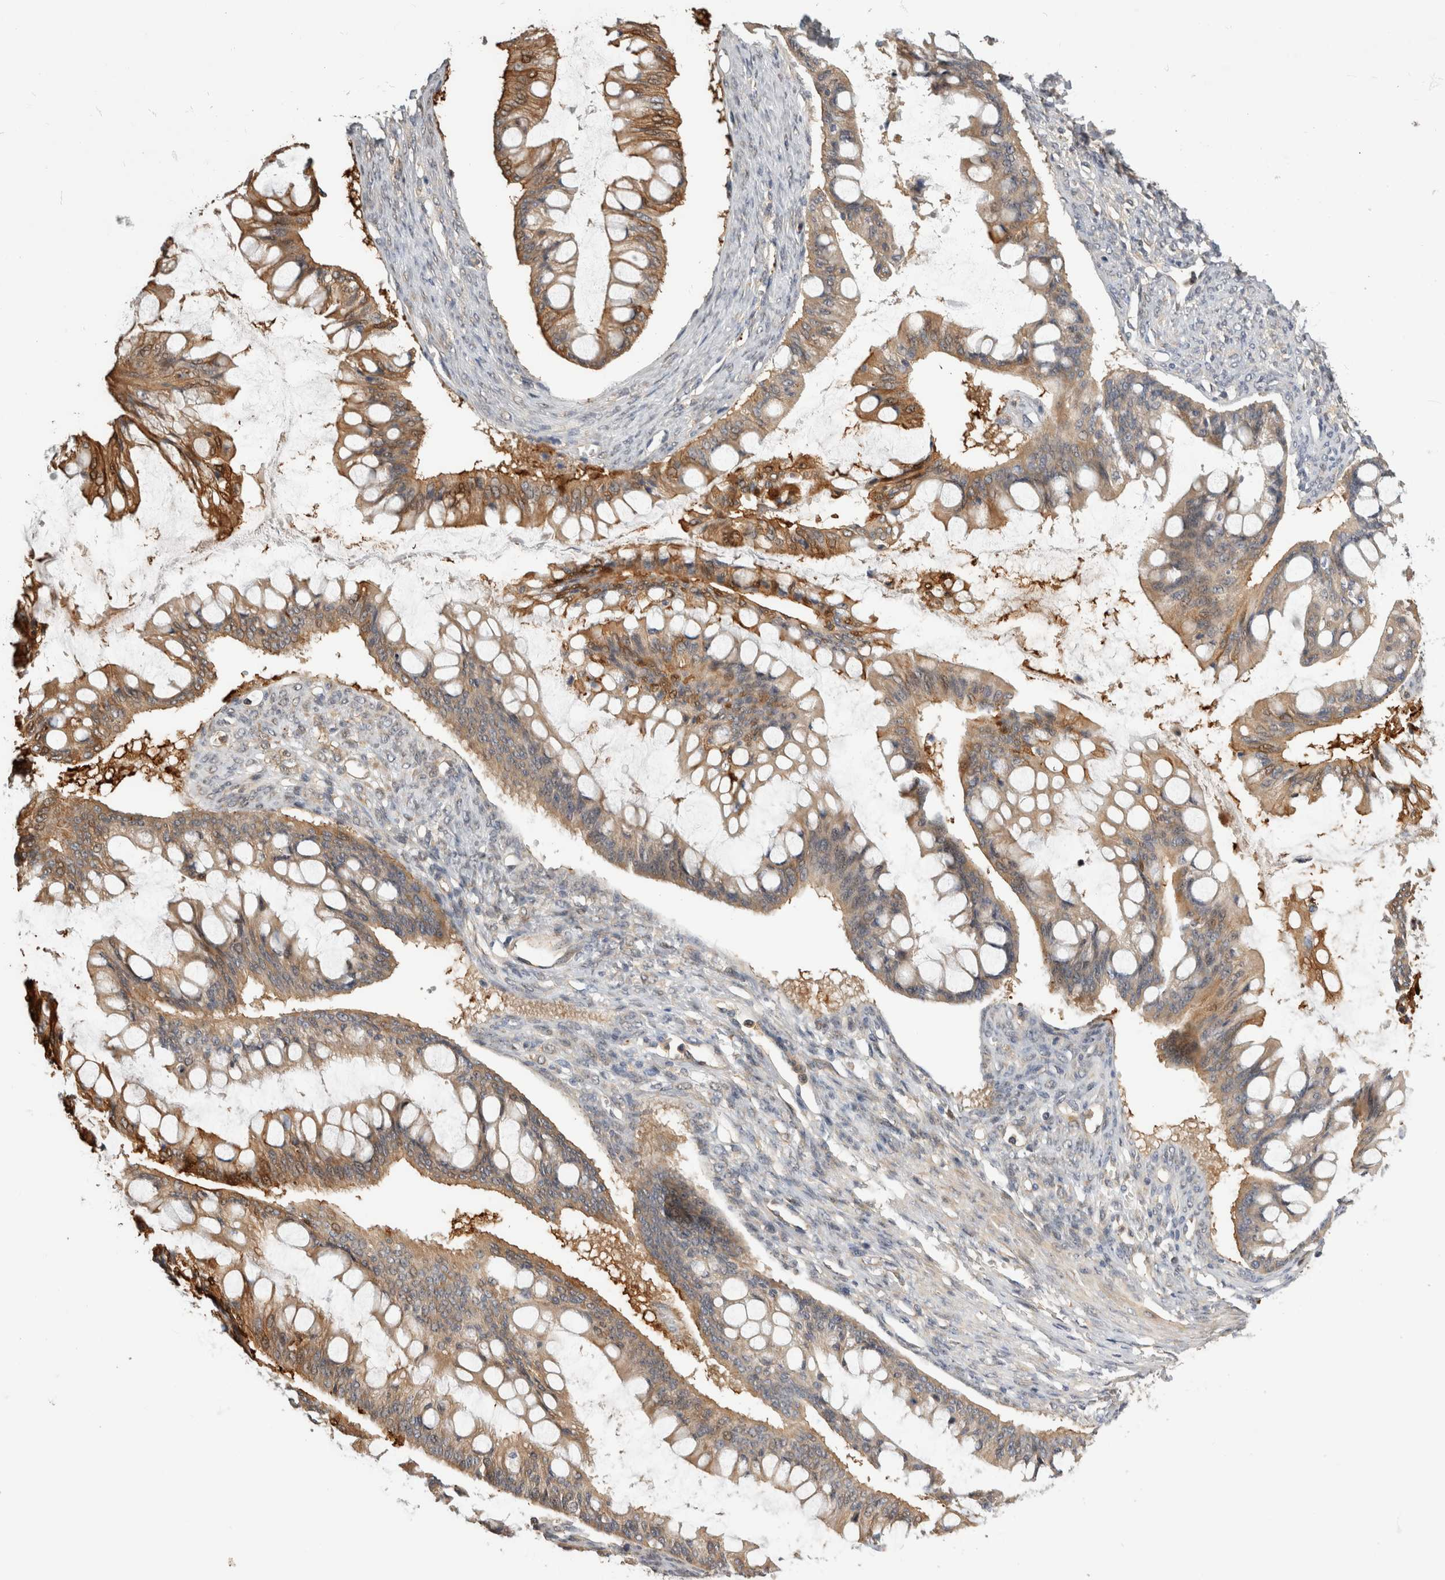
{"staining": {"intensity": "moderate", "quantity": ">75%", "location": "cytoplasmic/membranous"}, "tissue": "ovarian cancer", "cell_type": "Tumor cells", "image_type": "cancer", "snomed": [{"axis": "morphology", "description": "Cystadenocarcinoma, mucinous, NOS"}, {"axis": "topography", "description": "Ovary"}], "caption": "Immunohistochemistry image of human ovarian cancer stained for a protein (brown), which displays medium levels of moderate cytoplasmic/membranous positivity in approximately >75% of tumor cells.", "gene": "PGM1", "patient": {"sex": "female", "age": 73}}